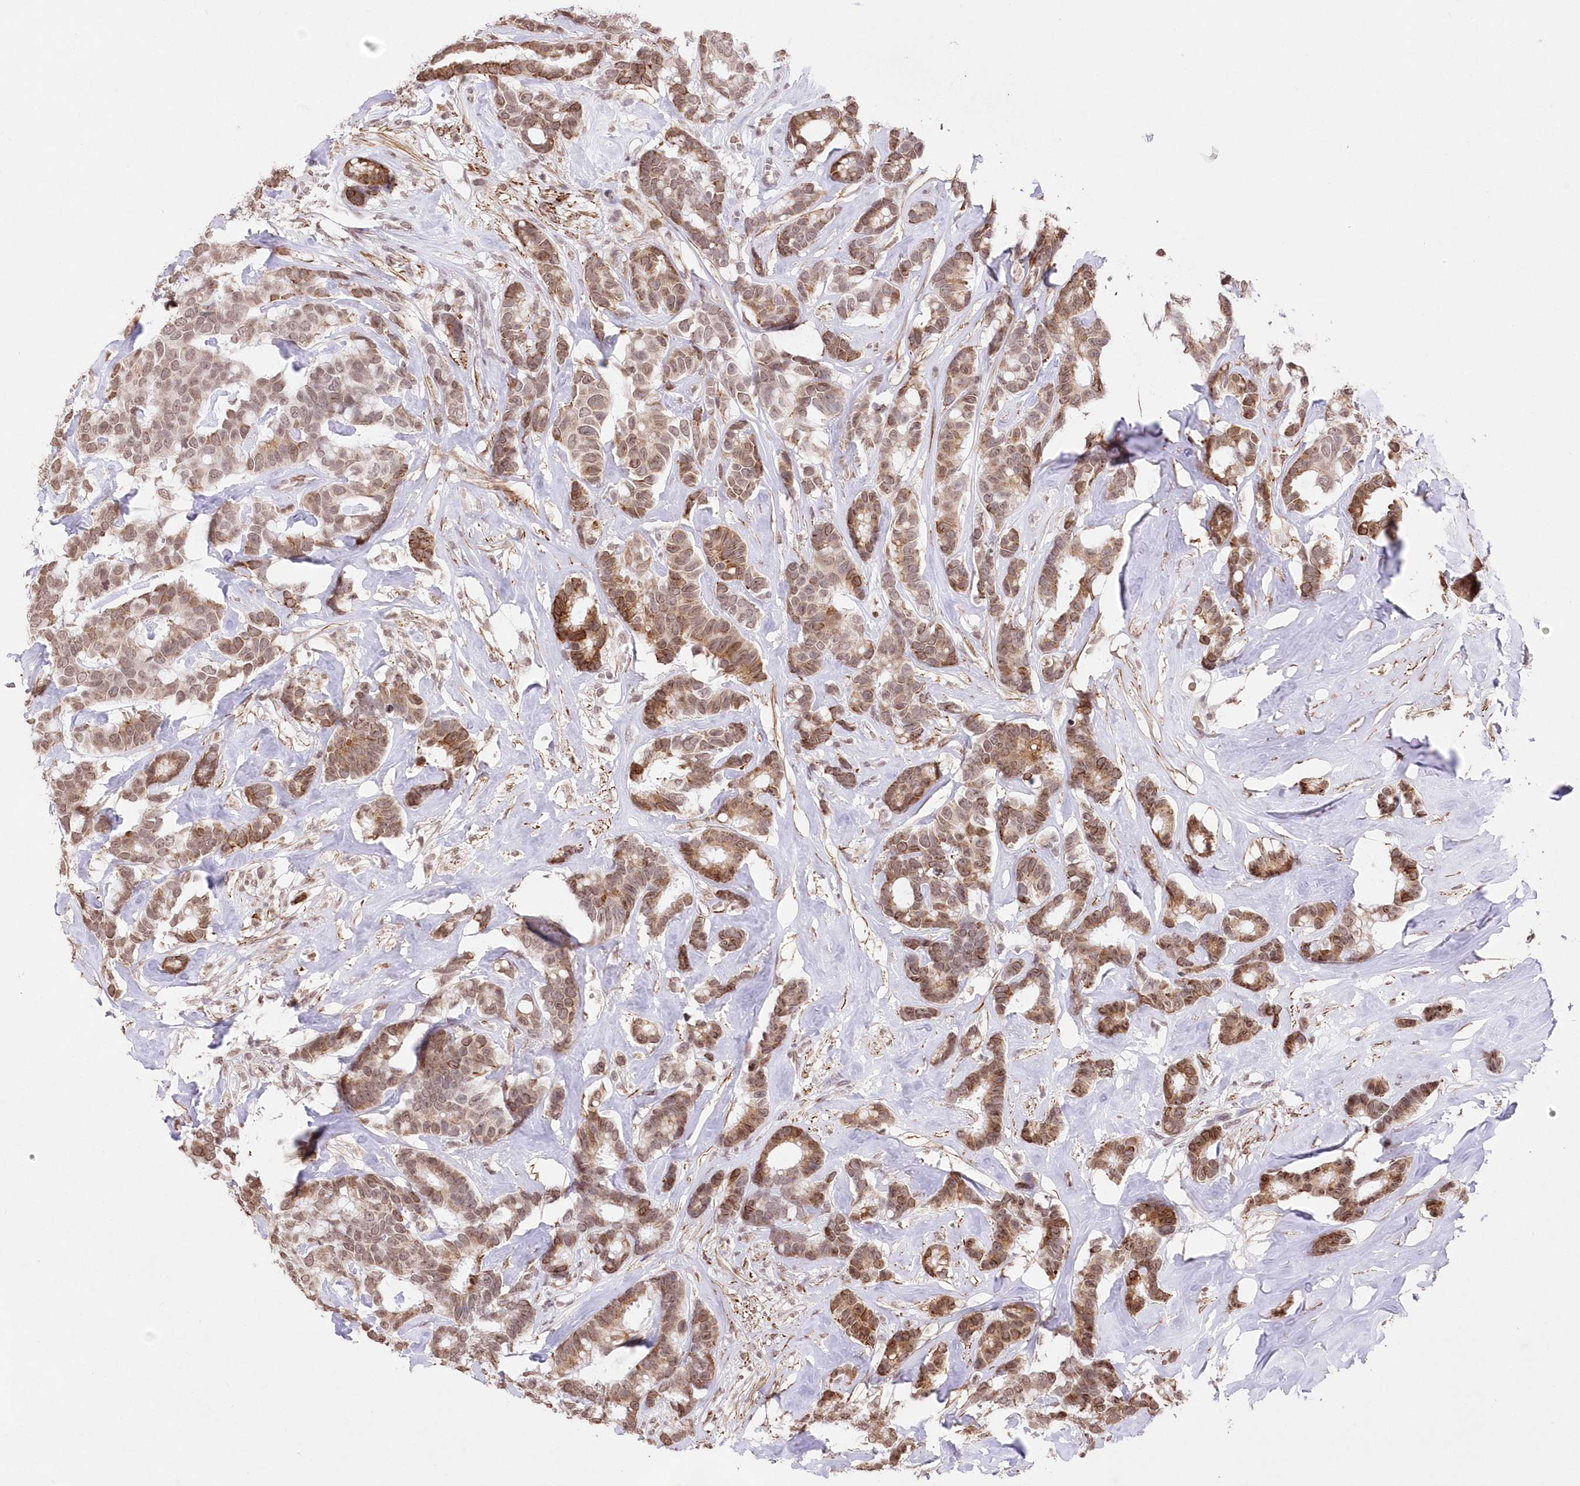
{"staining": {"intensity": "moderate", "quantity": ">75%", "location": "cytoplasmic/membranous,nuclear"}, "tissue": "breast cancer", "cell_type": "Tumor cells", "image_type": "cancer", "snomed": [{"axis": "morphology", "description": "Duct carcinoma"}, {"axis": "topography", "description": "Breast"}], "caption": "Breast cancer stained with DAB (3,3'-diaminobenzidine) immunohistochemistry demonstrates medium levels of moderate cytoplasmic/membranous and nuclear positivity in approximately >75% of tumor cells.", "gene": "RBM27", "patient": {"sex": "female", "age": 87}}